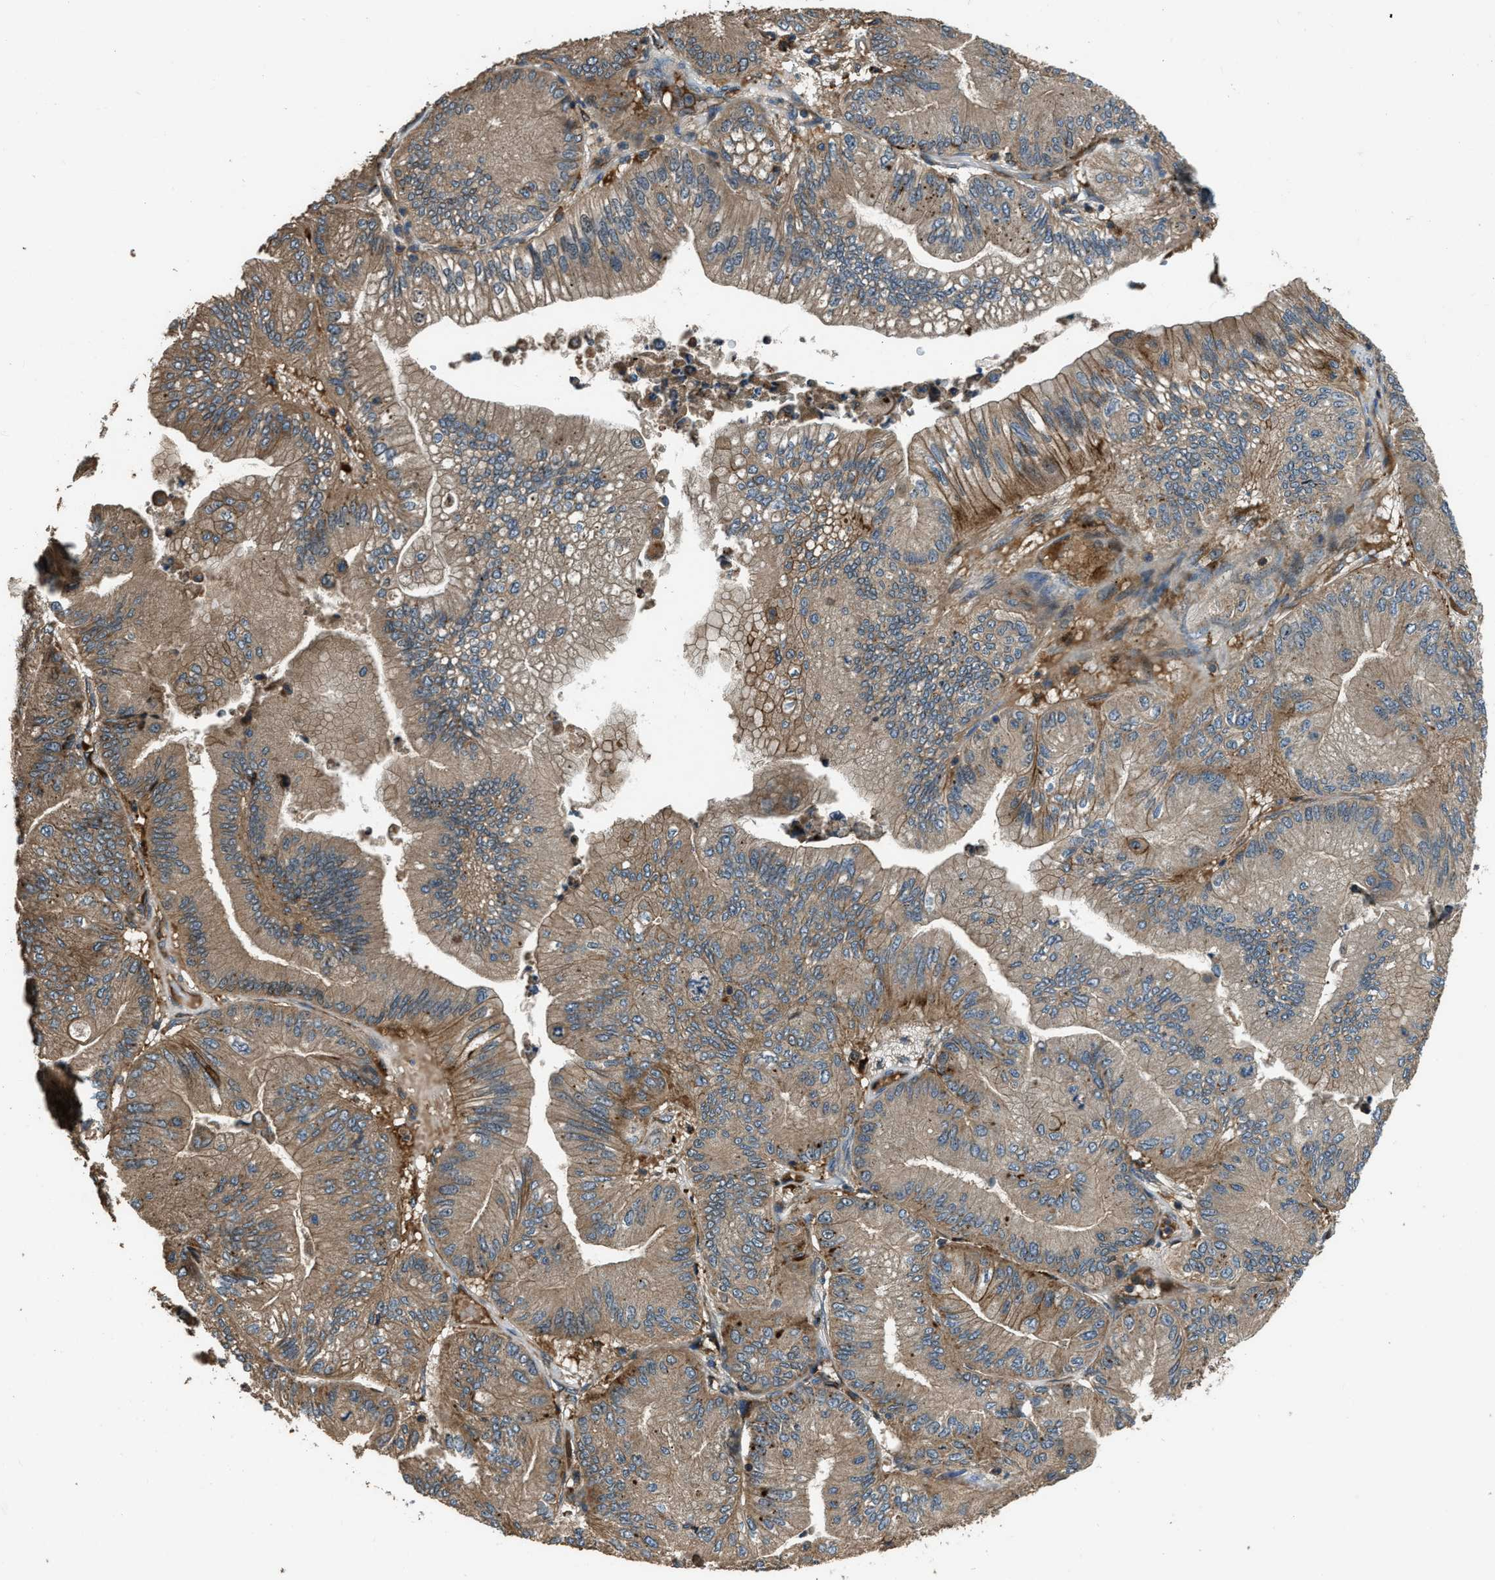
{"staining": {"intensity": "moderate", "quantity": ">75%", "location": "cytoplasmic/membranous"}, "tissue": "ovarian cancer", "cell_type": "Tumor cells", "image_type": "cancer", "snomed": [{"axis": "morphology", "description": "Cystadenocarcinoma, mucinous, NOS"}, {"axis": "topography", "description": "Ovary"}], "caption": "An IHC histopathology image of tumor tissue is shown. Protein staining in brown highlights moderate cytoplasmic/membranous positivity in mucinous cystadenocarcinoma (ovarian) within tumor cells.", "gene": "GGH", "patient": {"sex": "female", "age": 61}}